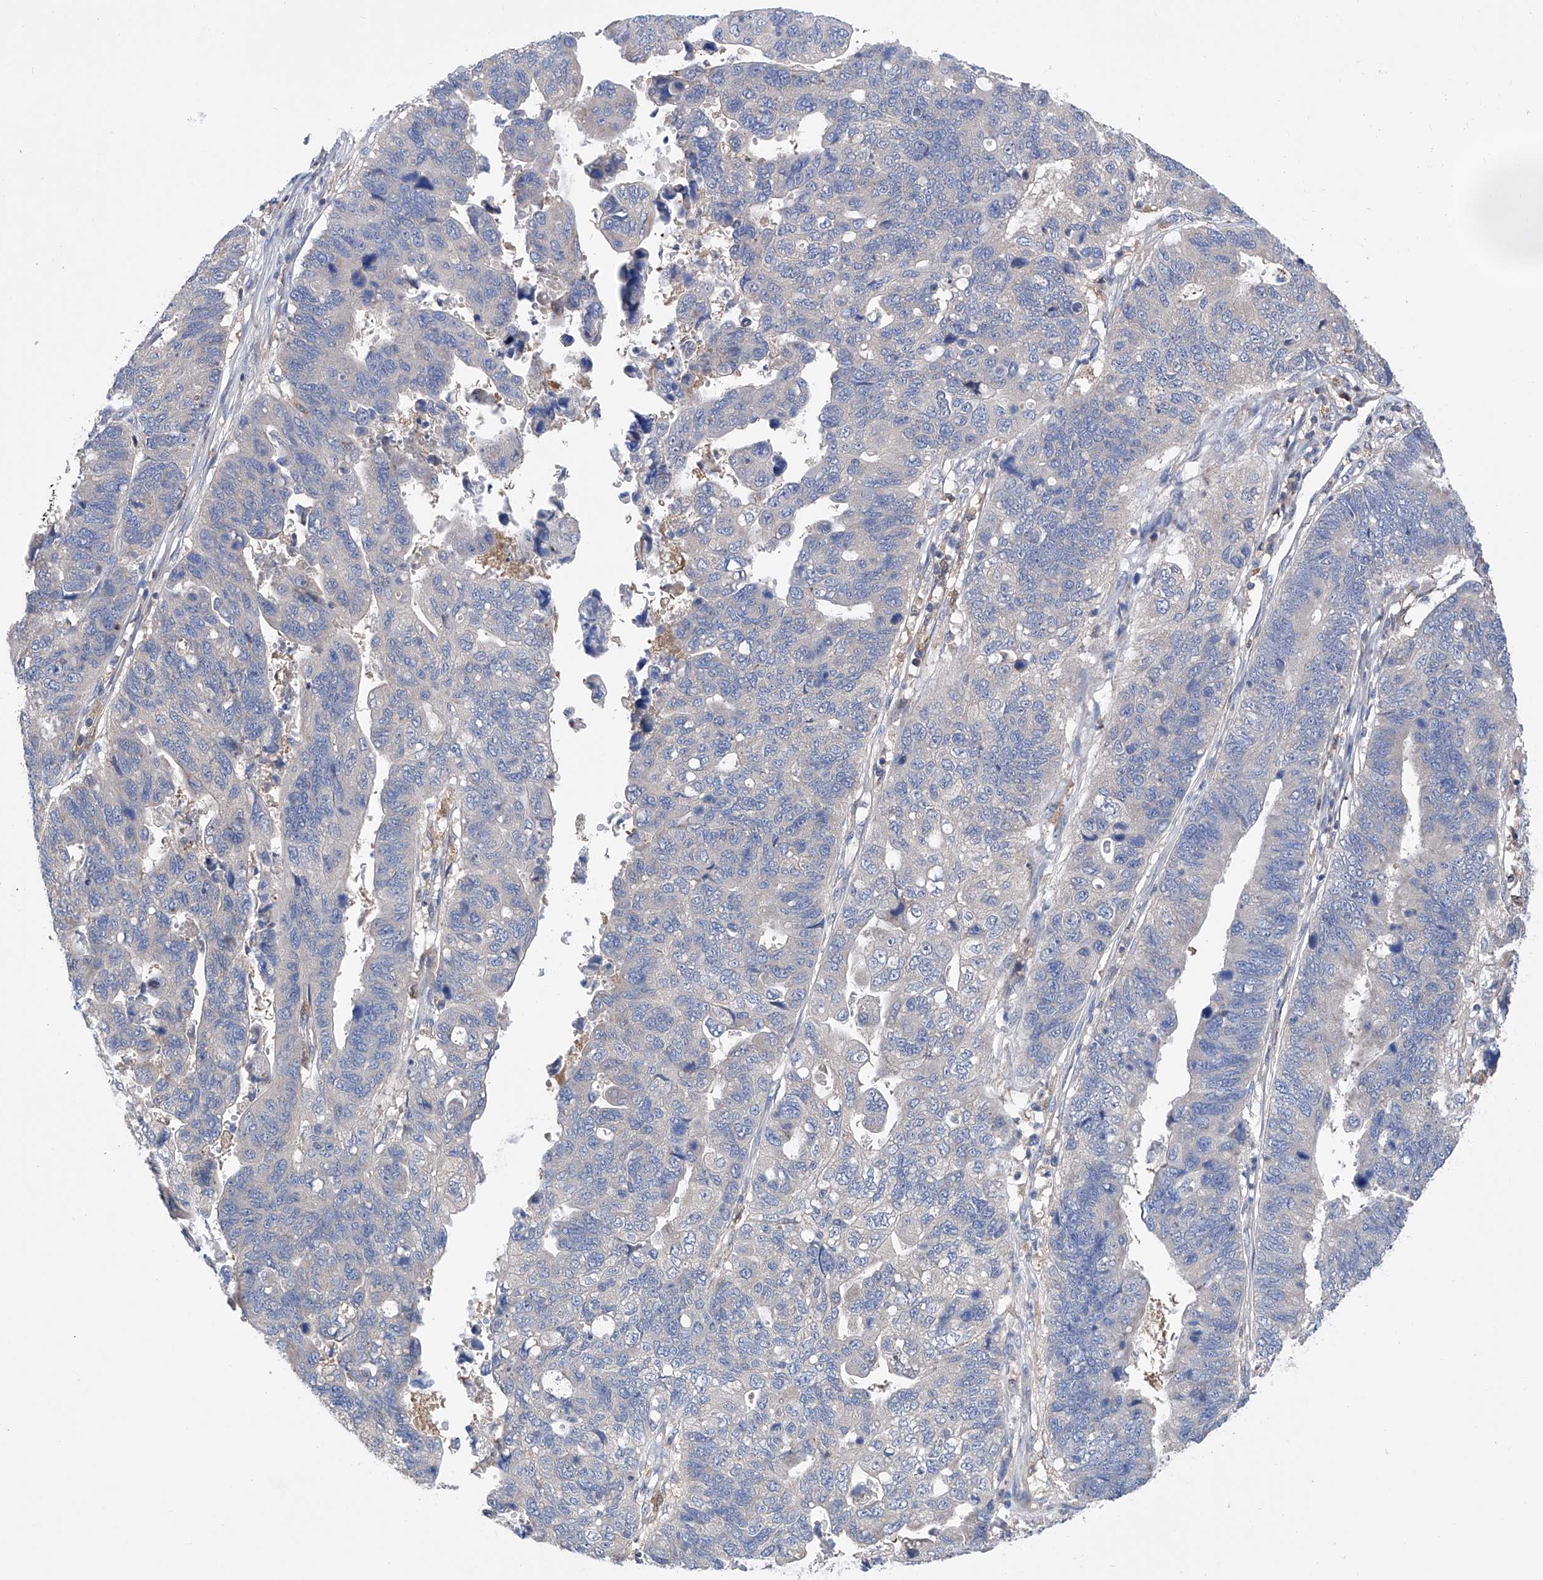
{"staining": {"intensity": "negative", "quantity": "none", "location": "none"}, "tissue": "stomach cancer", "cell_type": "Tumor cells", "image_type": "cancer", "snomed": [{"axis": "morphology", "description": "Adenocarcinoma, NOS"}, {"axis": "topography", "description": "Stomach"}], "caption": "Photomicrograph shows no significant protein positivity in tumor cells of adenocarcinoma (stomach).", "gene": "SPATA20", "patient": {"sex": "male", "age": 59}}